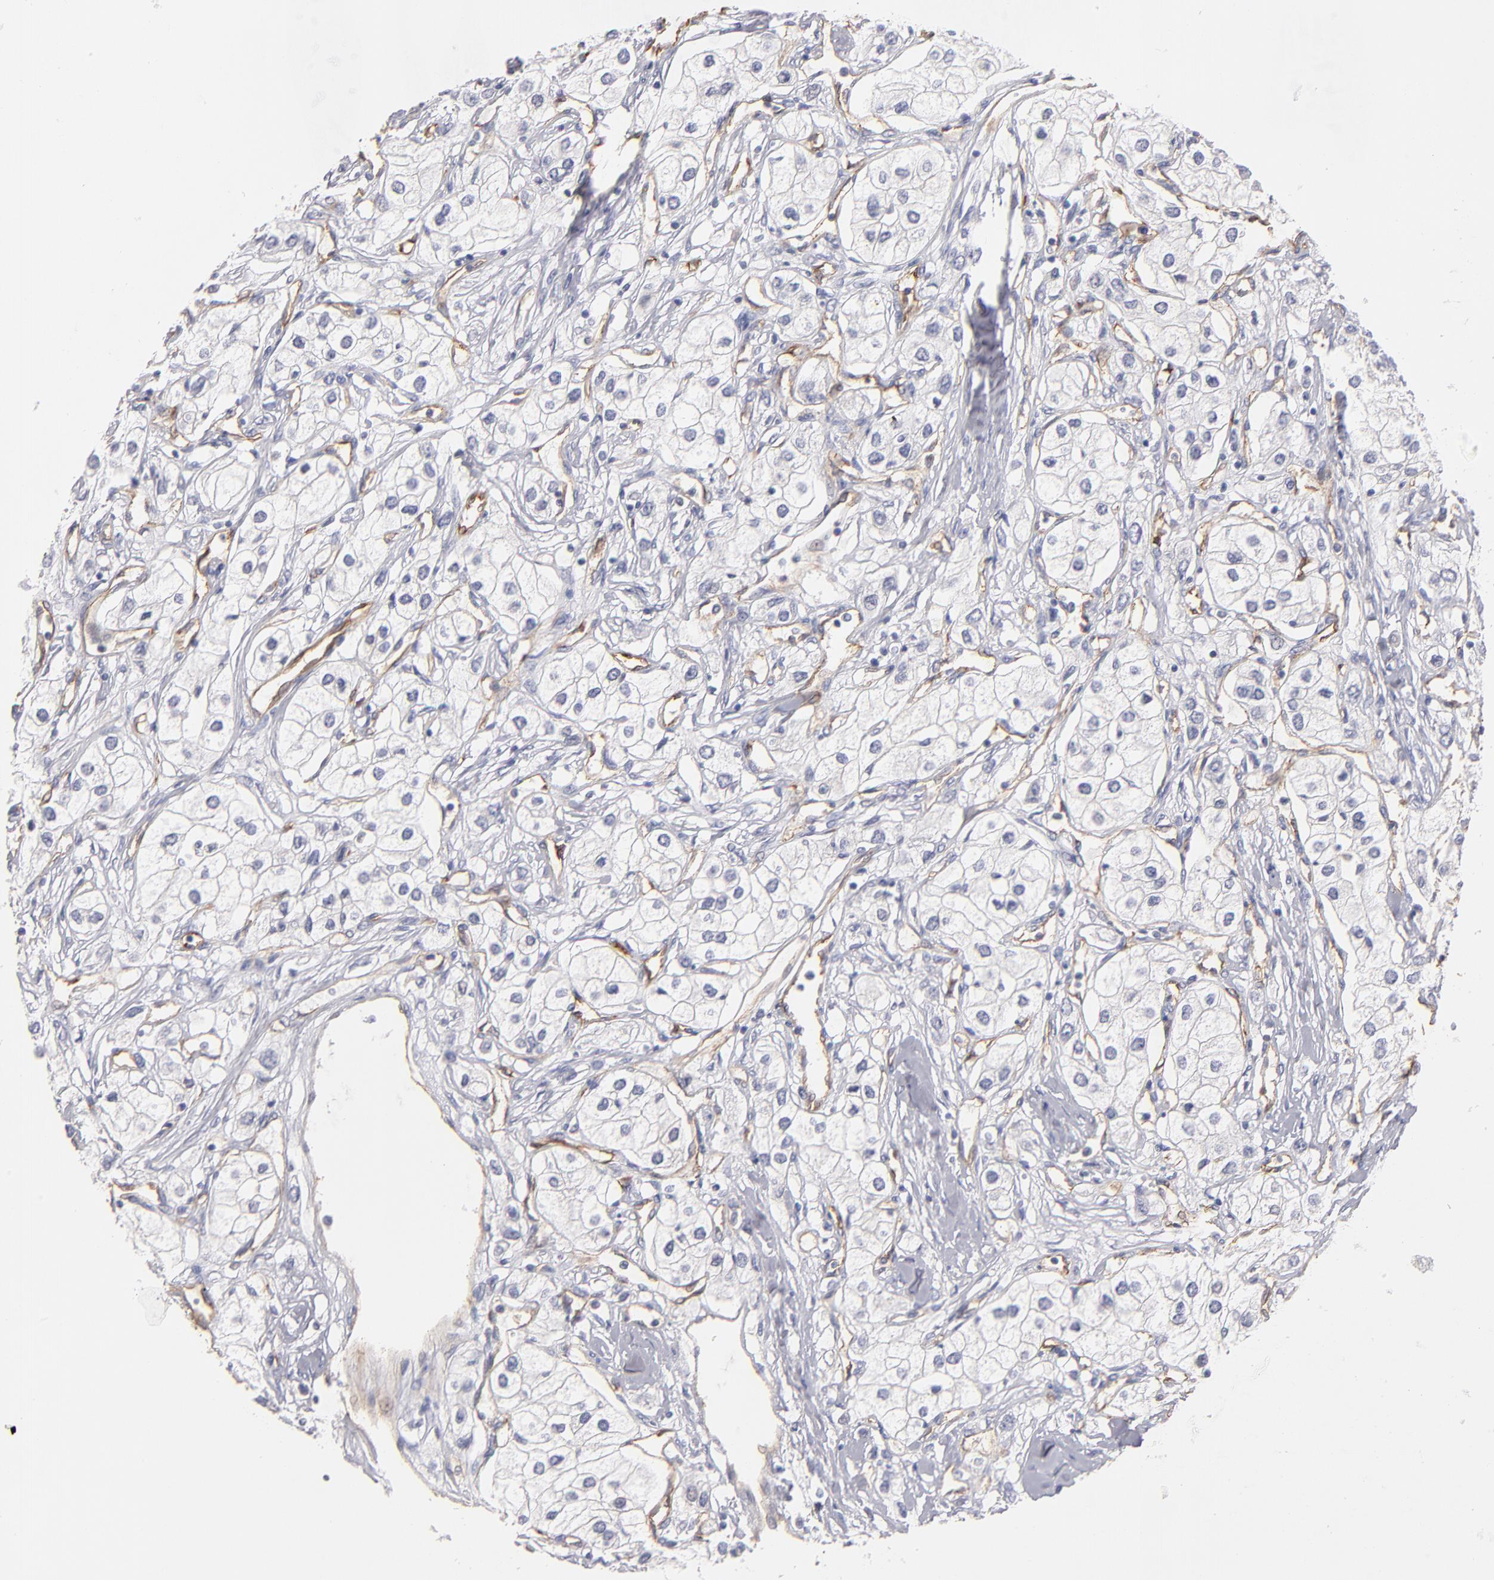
{"staining": {"intensity": "negative", "quantity": "none", "location": "none"}, "tissue": "renal cancer", "cell_type": "Tumor cells", "image_type": "cancer", "snomed": [{"axis": "morphology", "description": "Adenocarcinoma, NOS"}, {"axis": "topography", "description": "Kidney"}], "caption": "This is an immunohistochemistry image of human renal cancer (adenocarcinoma). There is no positivity in tumor cells.", "gene": "PLVAP", "patient": {"sex": "male", "age": 57}}